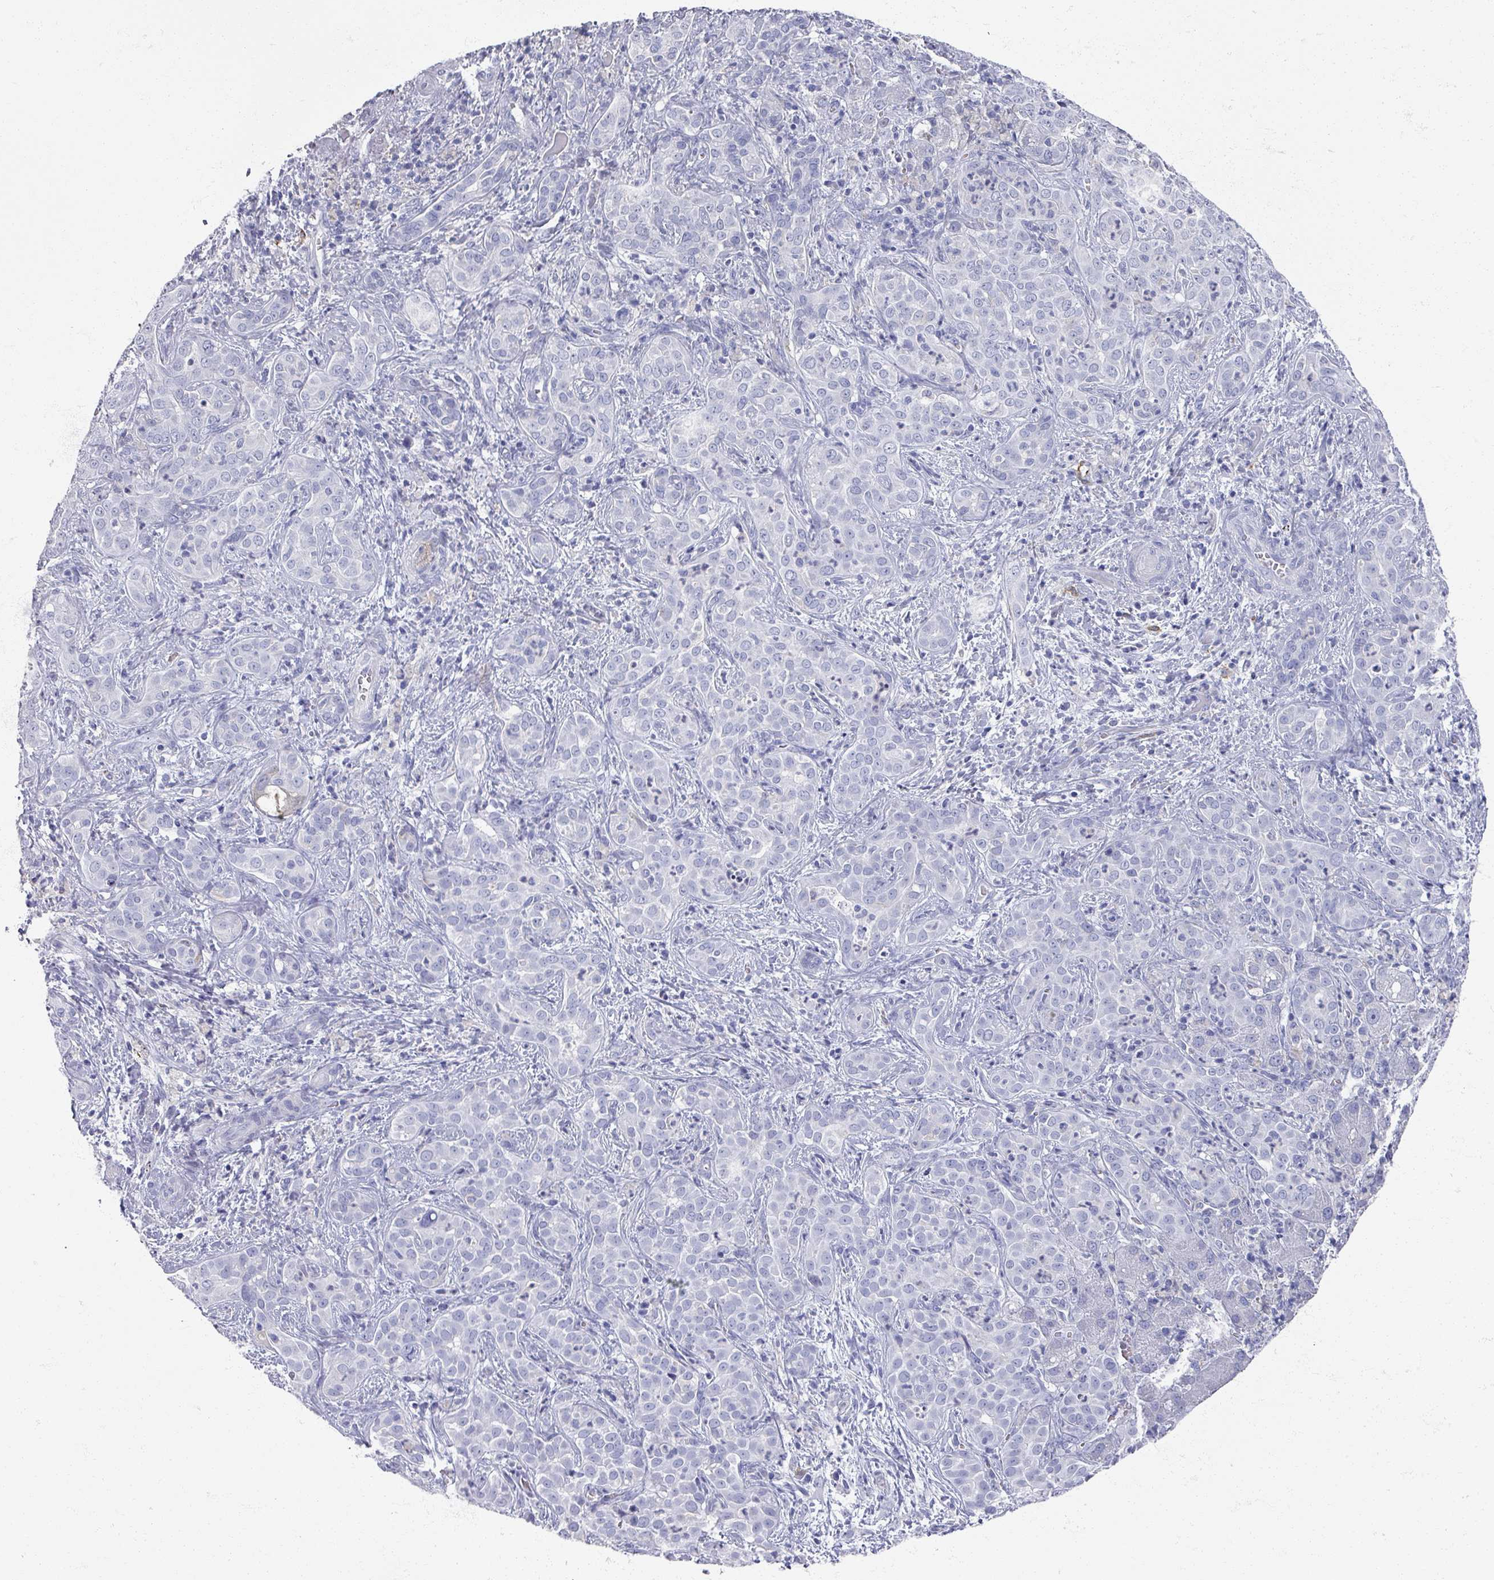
{"staining": {"intensity": "negative", "quantity": "none", "location": "none"}, "tissue": "liver cancer", "cell_type": "Tumor cells", "image_type": "cancer", "snomed": [{"axis": "morphology", "description": "Cholangiocarcinoma"}, {"axis": "topography", "description": "Liver"}], "caption": "The IHC histopathology image has no significant staining in tumor cells of cholangiocarcinoma (liver) tissue. (DAB immunohistochemistry with hematoxylin counter stain).", "gene": "OMG", "patient": {"sex": "male", "age": 67}}